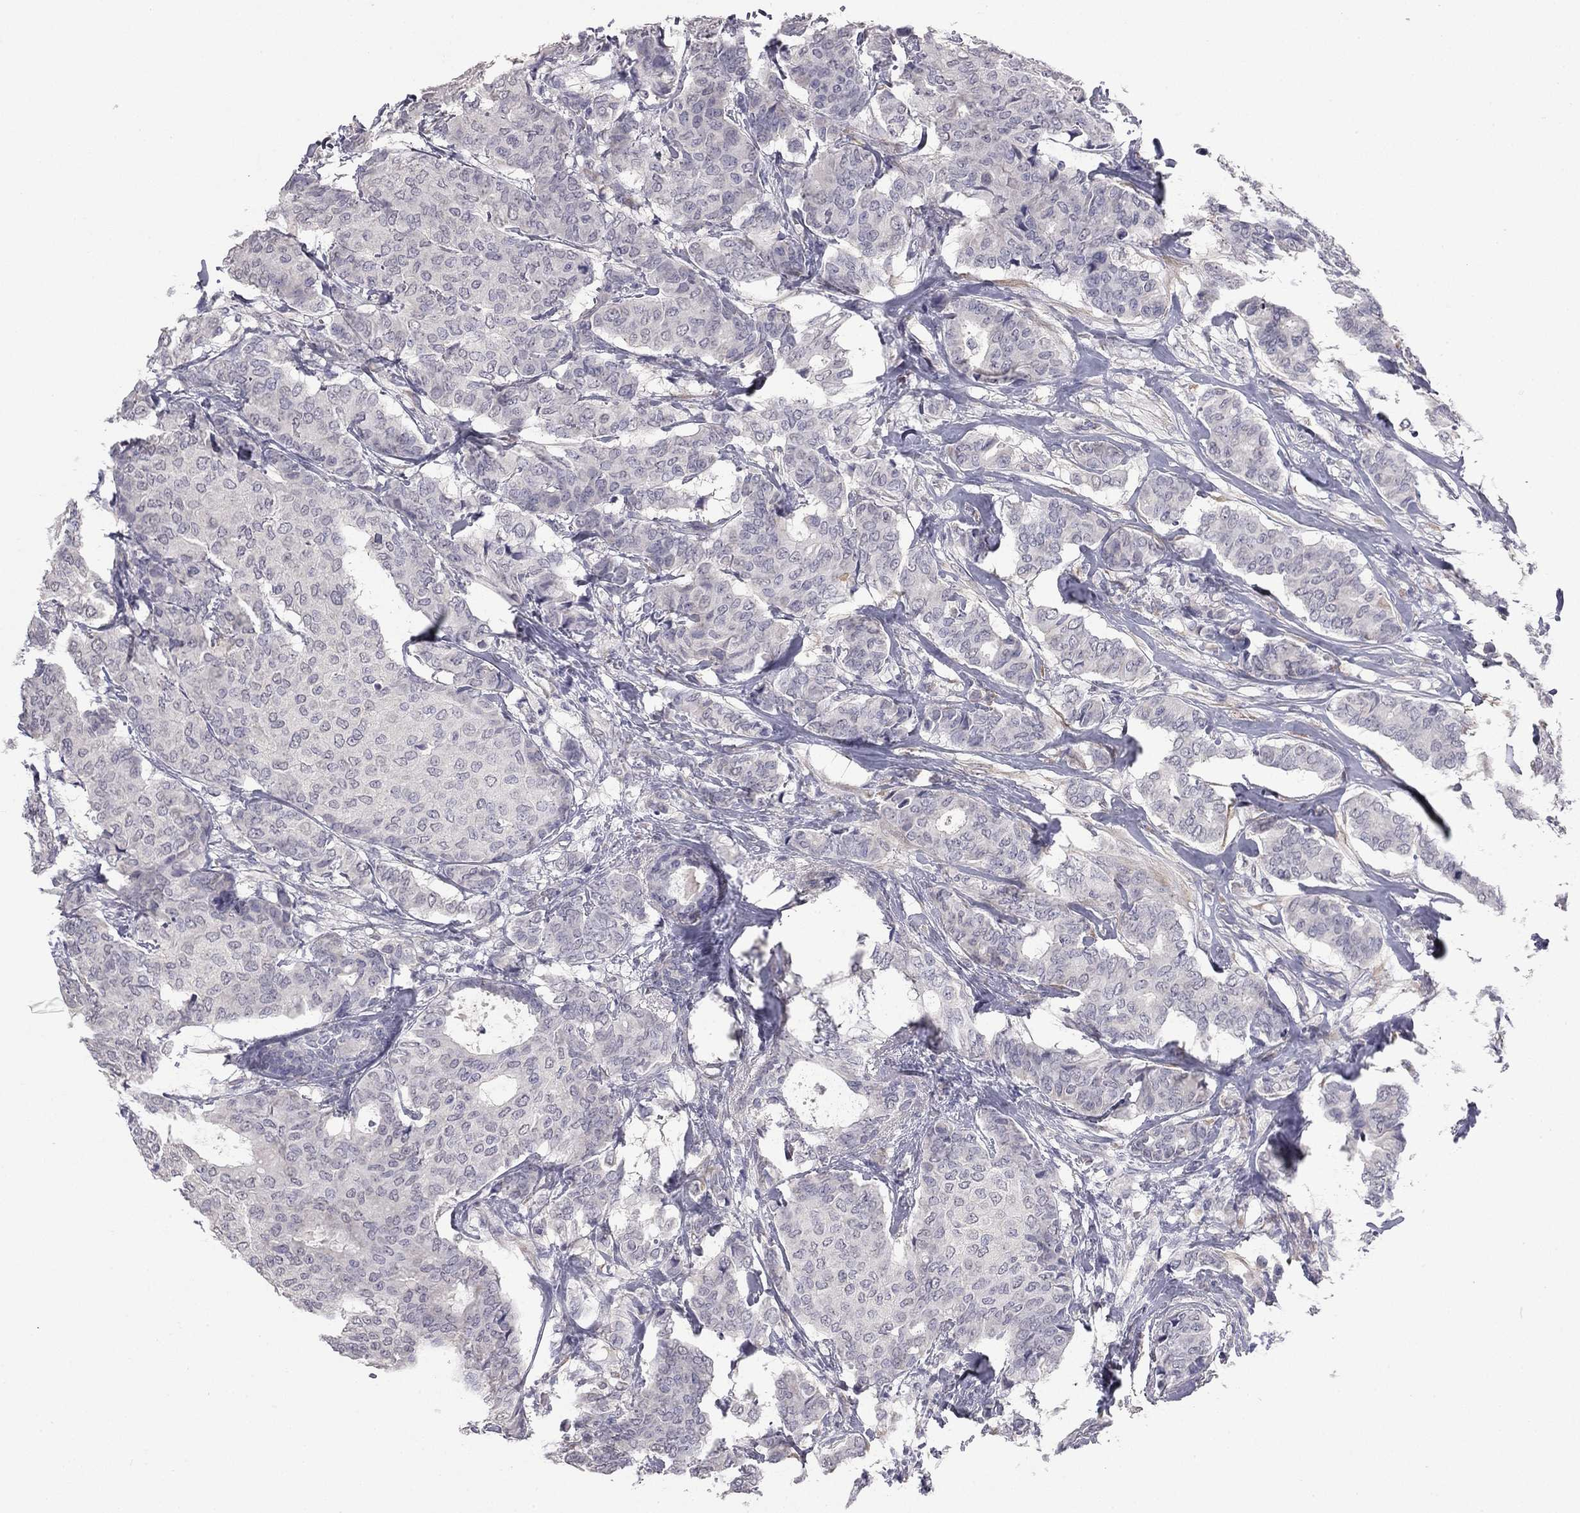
{"staining": {"intensity": "negative", "quantity": "none", "location": "none"}, "tissue": "breast cancer", "cell_type": "Tumor cells", "image_type": "cancer", "snomed": [{"axis": "morphology", "description": "Duct carcinoma"}, {"axis": "topography", "description": "Breast"}], "caption": "A histopathology image of breast cancer (invasive ductal carcinoma) stained for a protein displays no brown staining in tumor cells.", "gene": "PRRT2", "patient": {"sex": "female", "age": 75}}